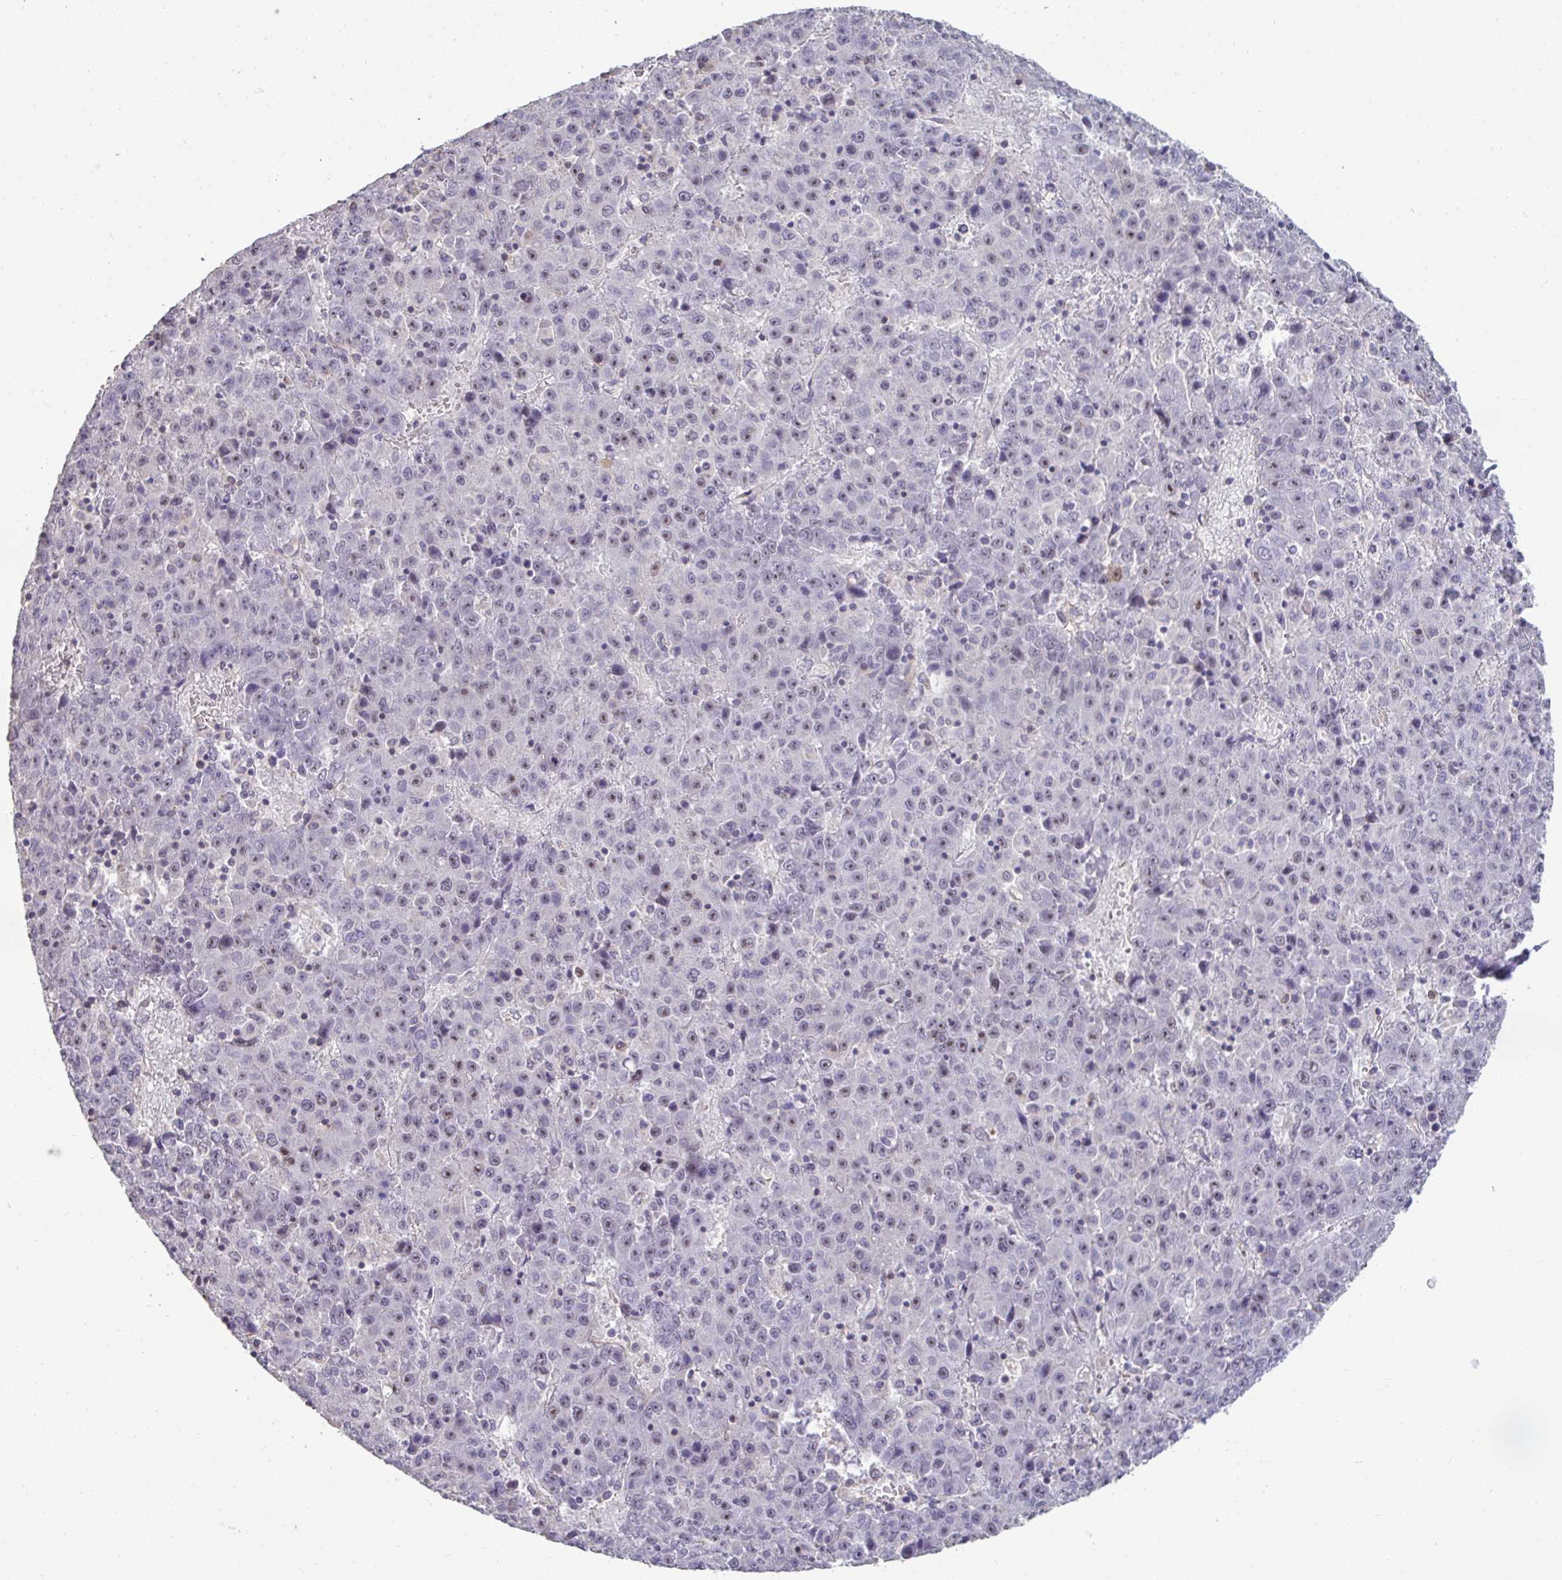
{"staining": {"intensity": "moderate", "quantity": "25%-75%", "location": "nuclear"}, "tissue": "liver cancer", "cell_type": "Tumor cells", "image_type": "cancer", "snomed": [{"axis": "morphology", "description": "Carcinoma, Hepatocellular, NOS"}, {"axis": "topography", "description": "Liver"}], "caption": "Protein staining by immunohistochemistry (IHC) demonstrates moderate nuclear expression in approximately 25%-75% of tumor cells in liver cancer (hepatocellular carcinoma). Nuclei are stained in blue.", "gene": "SENP3", "patient": {"sex": "female", "age": 53}}